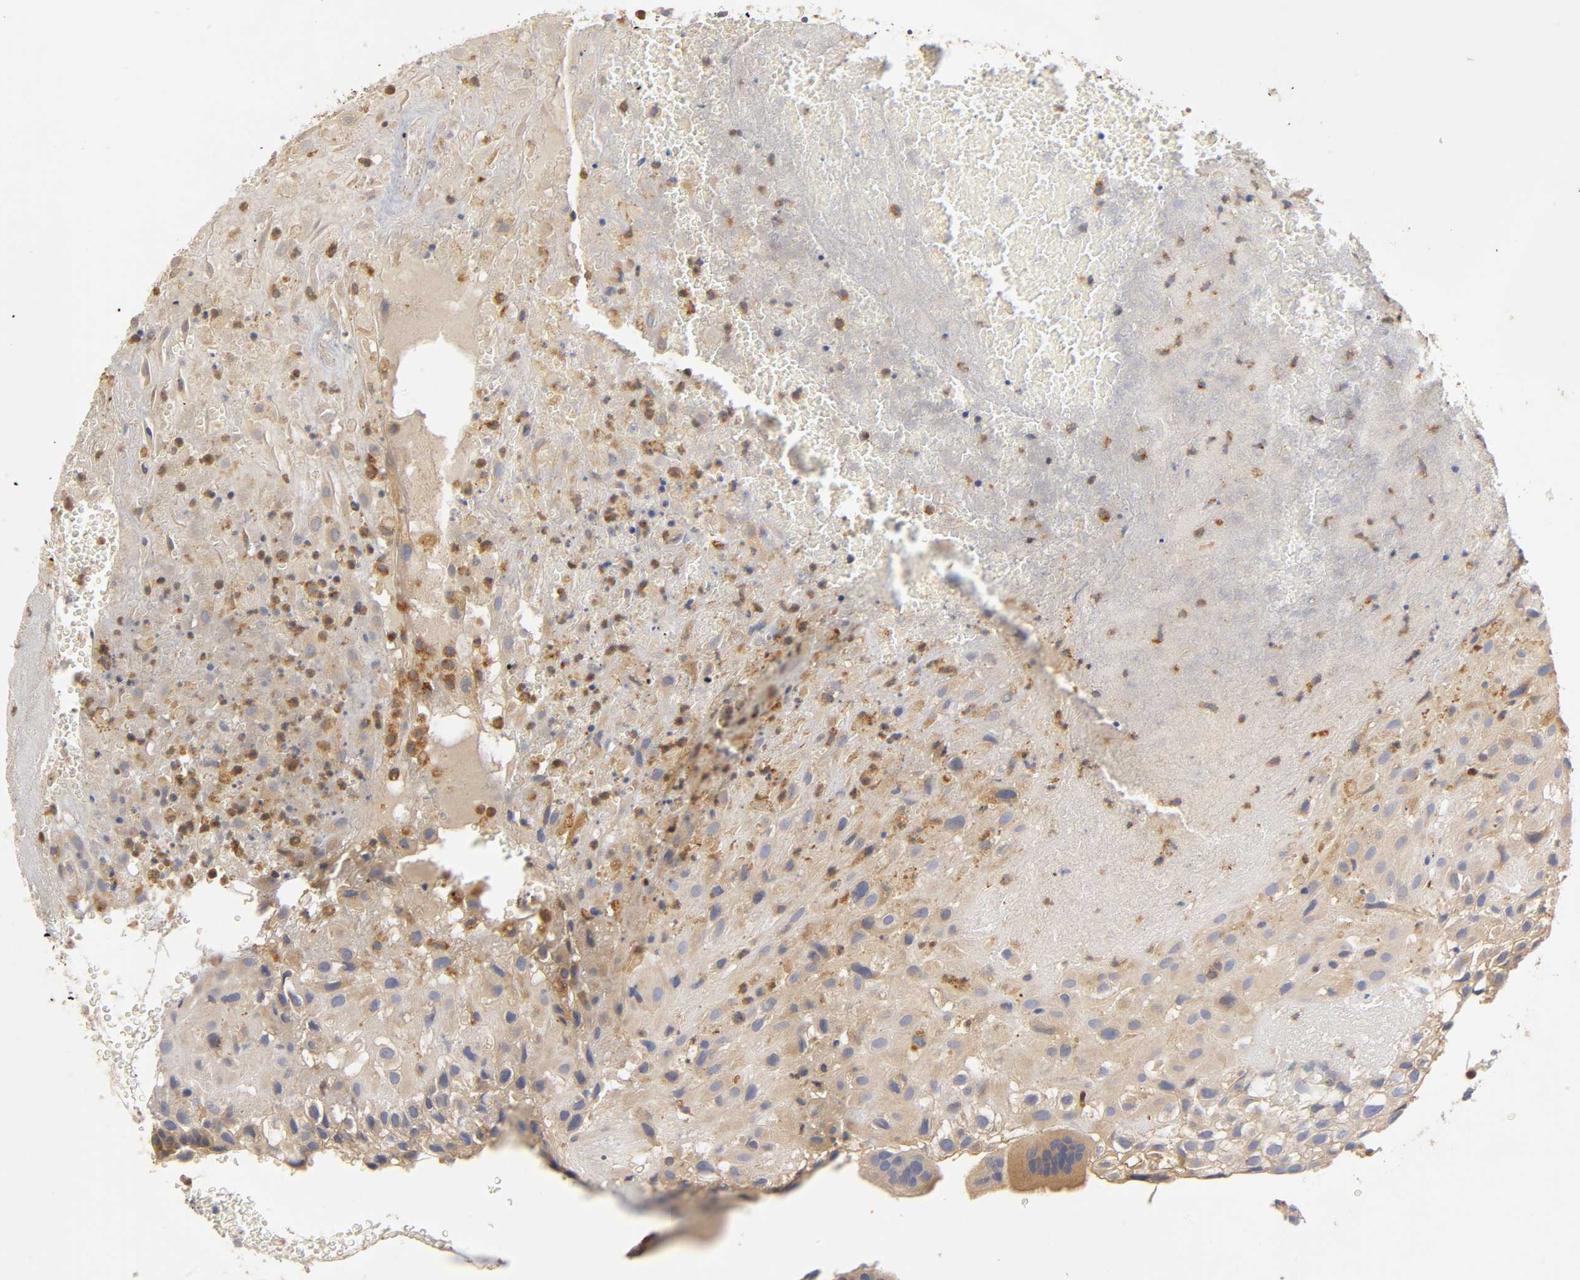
{"staining": {"intensity": "weak", "quantity": ">75%", "location": "cytoplasmic/membranous"}, "tissue": "placenta", "cell_type": "Decidual cells", "image_type": "normal", "snomed": [{"axis": "morphology", "description": "Normal tissue, NOS"}, {"axis": "topography", "description": "Placenta"}], "caption": "A micrograph of placenta stained for a protein shows weak cytoplasmic/membranous brown staining in decidual cells. (DAB IHC with brightfield microscopy, high magnification).", "gene": "RHOA", "patient": {"sex": "female", "age": 19}}